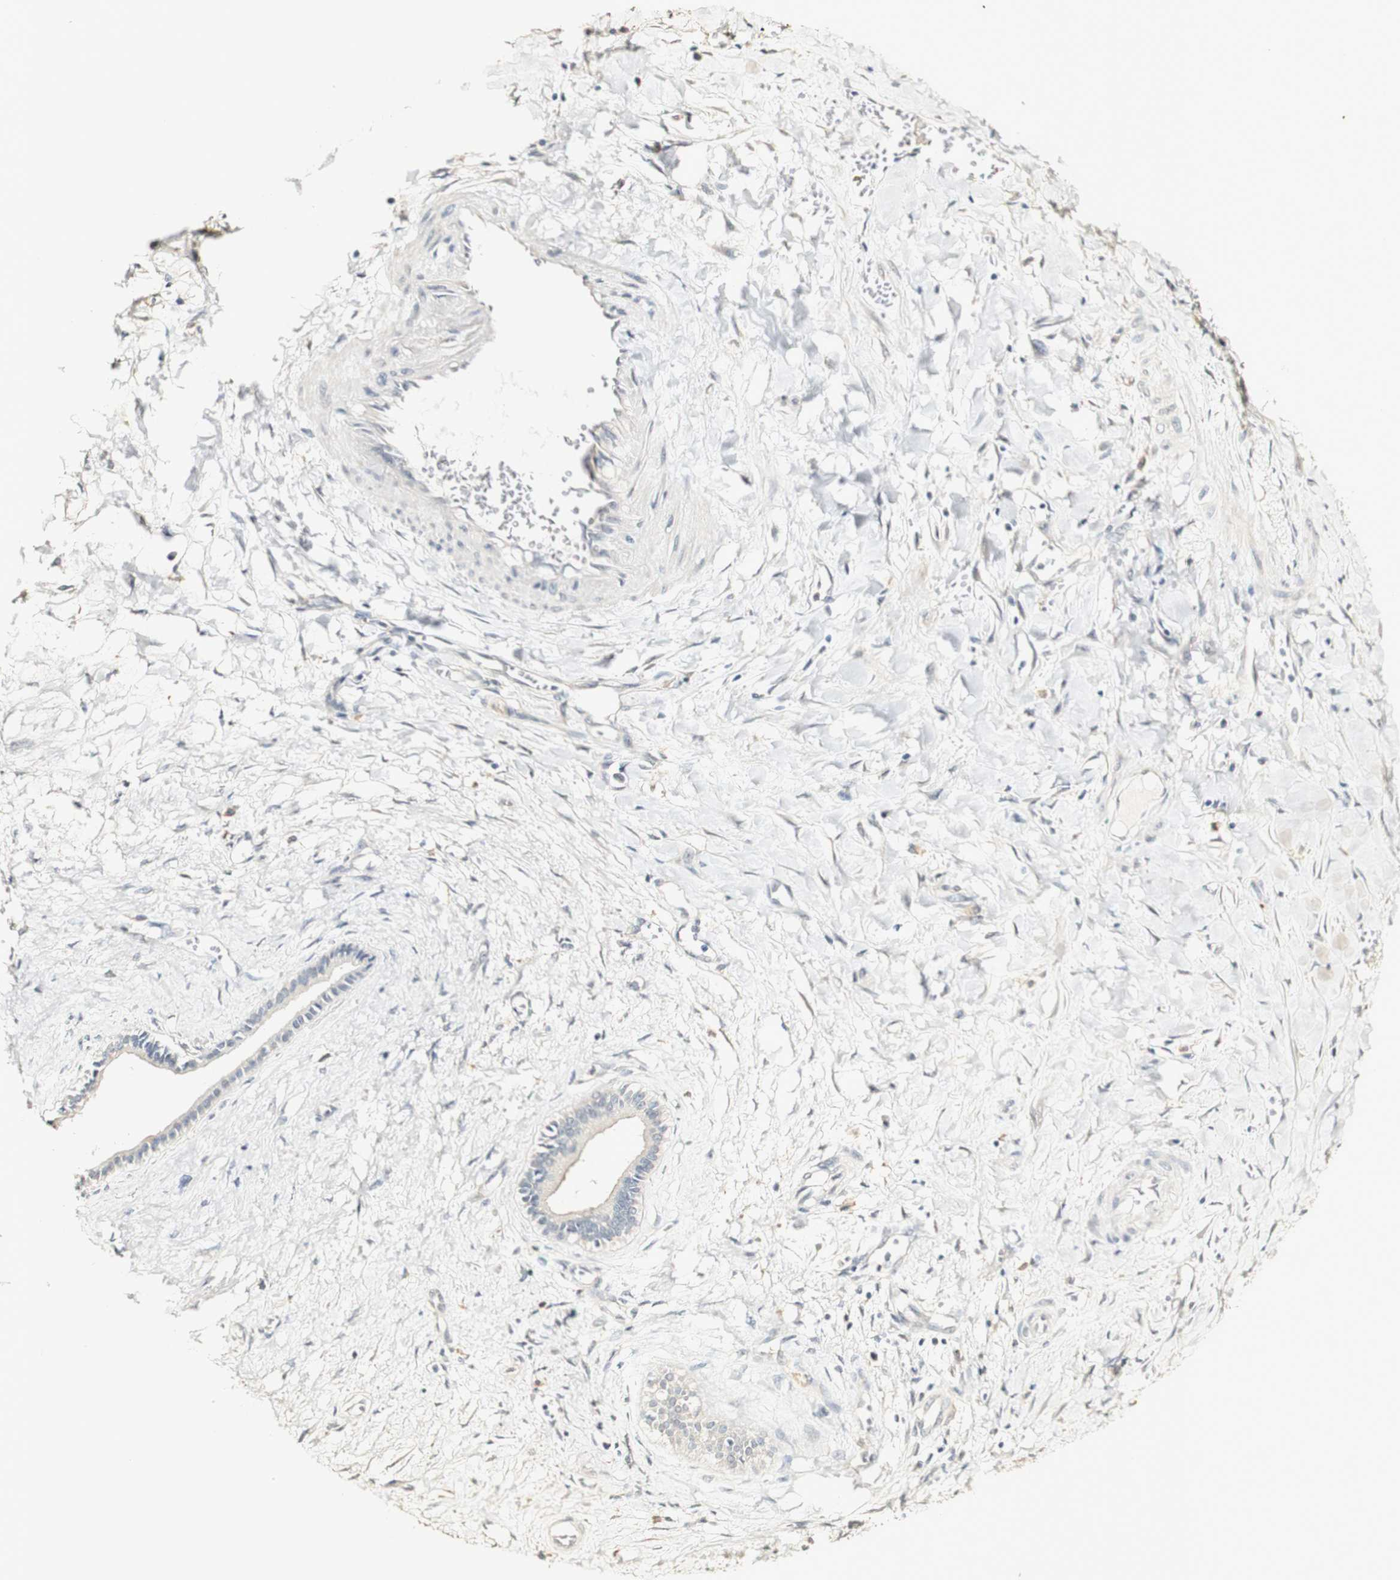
{"staining": {"intensity": "negative", "quantity": "none", "location": "none"}, "tissue": "liver cancer", "cell_type": "Tumor cells", "image_type": "cancer", "snomed": [{"axis": "morphology", "description": "Cholangiocarcinoma"}, {"axis": "topography", "description": "Liver"}], "caption": "Tumor cells are negative for protein expression in human liver cancer.", "gene": "SYT7", "patient": {"sex": "female", "age": 65}}